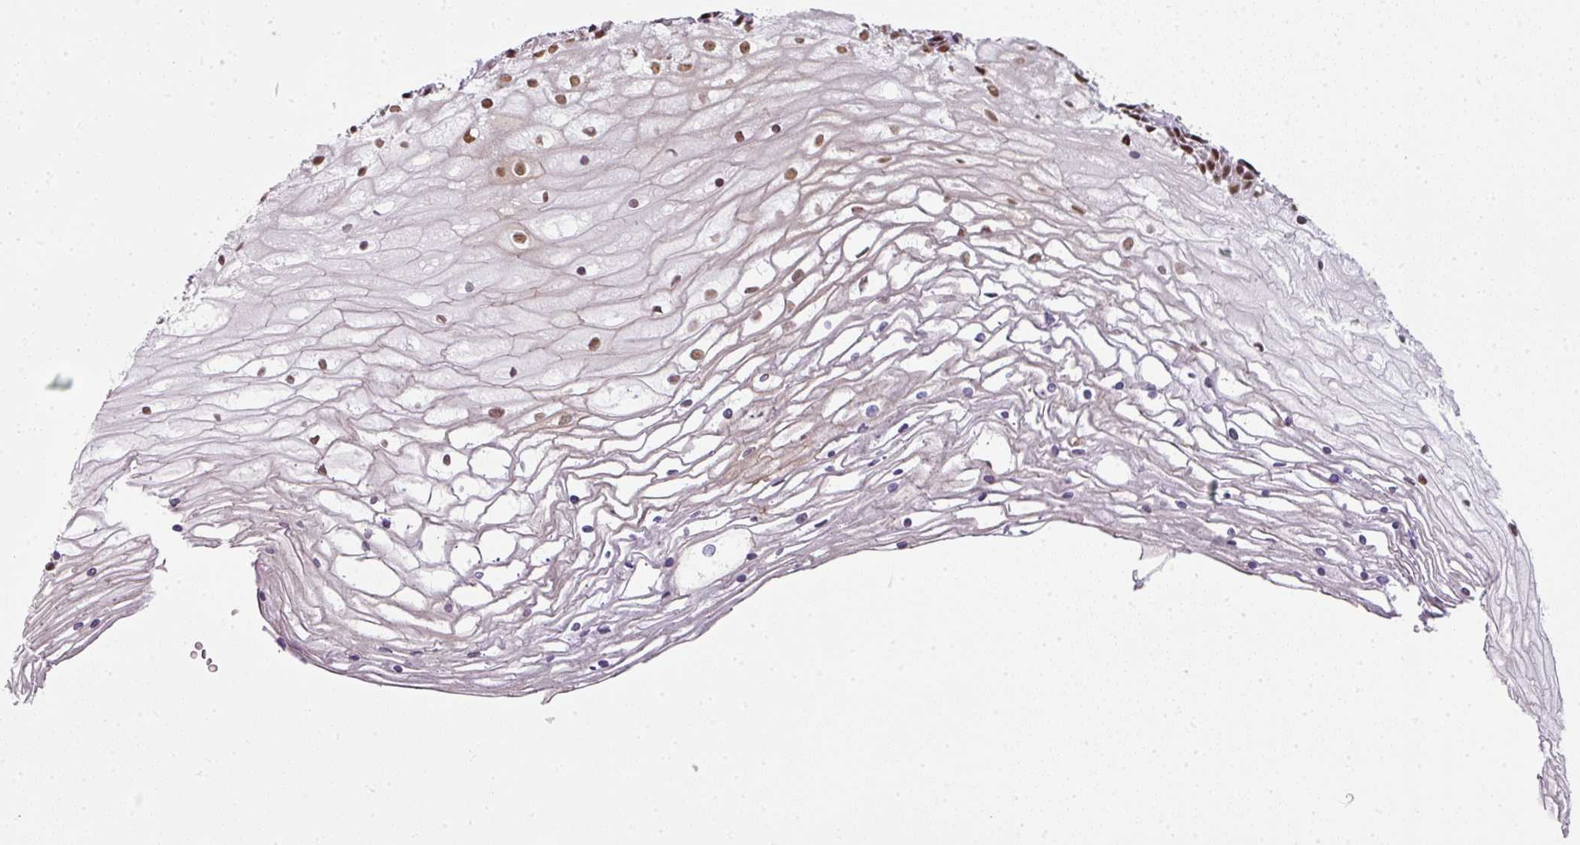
{"staining": {"intensity": "strong", "quantity": ">75%", "location": "cytoplasmic/membranous,nuclear"}, "tissue": "cervix", "cell_type": "Glandular cells", "image_type": "normal", "snomed": [{"axis": "morphology", "description": "Normal tissue, NOS"}, {"axis": "topography", "description": "Cervix"}], "caption": "DAB immunohistochemical staining of unremarkable cervix reveals strong cytoplasmic/membranous,nuclear protein positivity in approximately >75% of glandular cells. The staining was performed using DAB, with brown indicating positive protein expression. Nuclei are stained blue with hematoxylin.", "gene": "NFYA", "patient": {"sex": "female", "age": 36}}